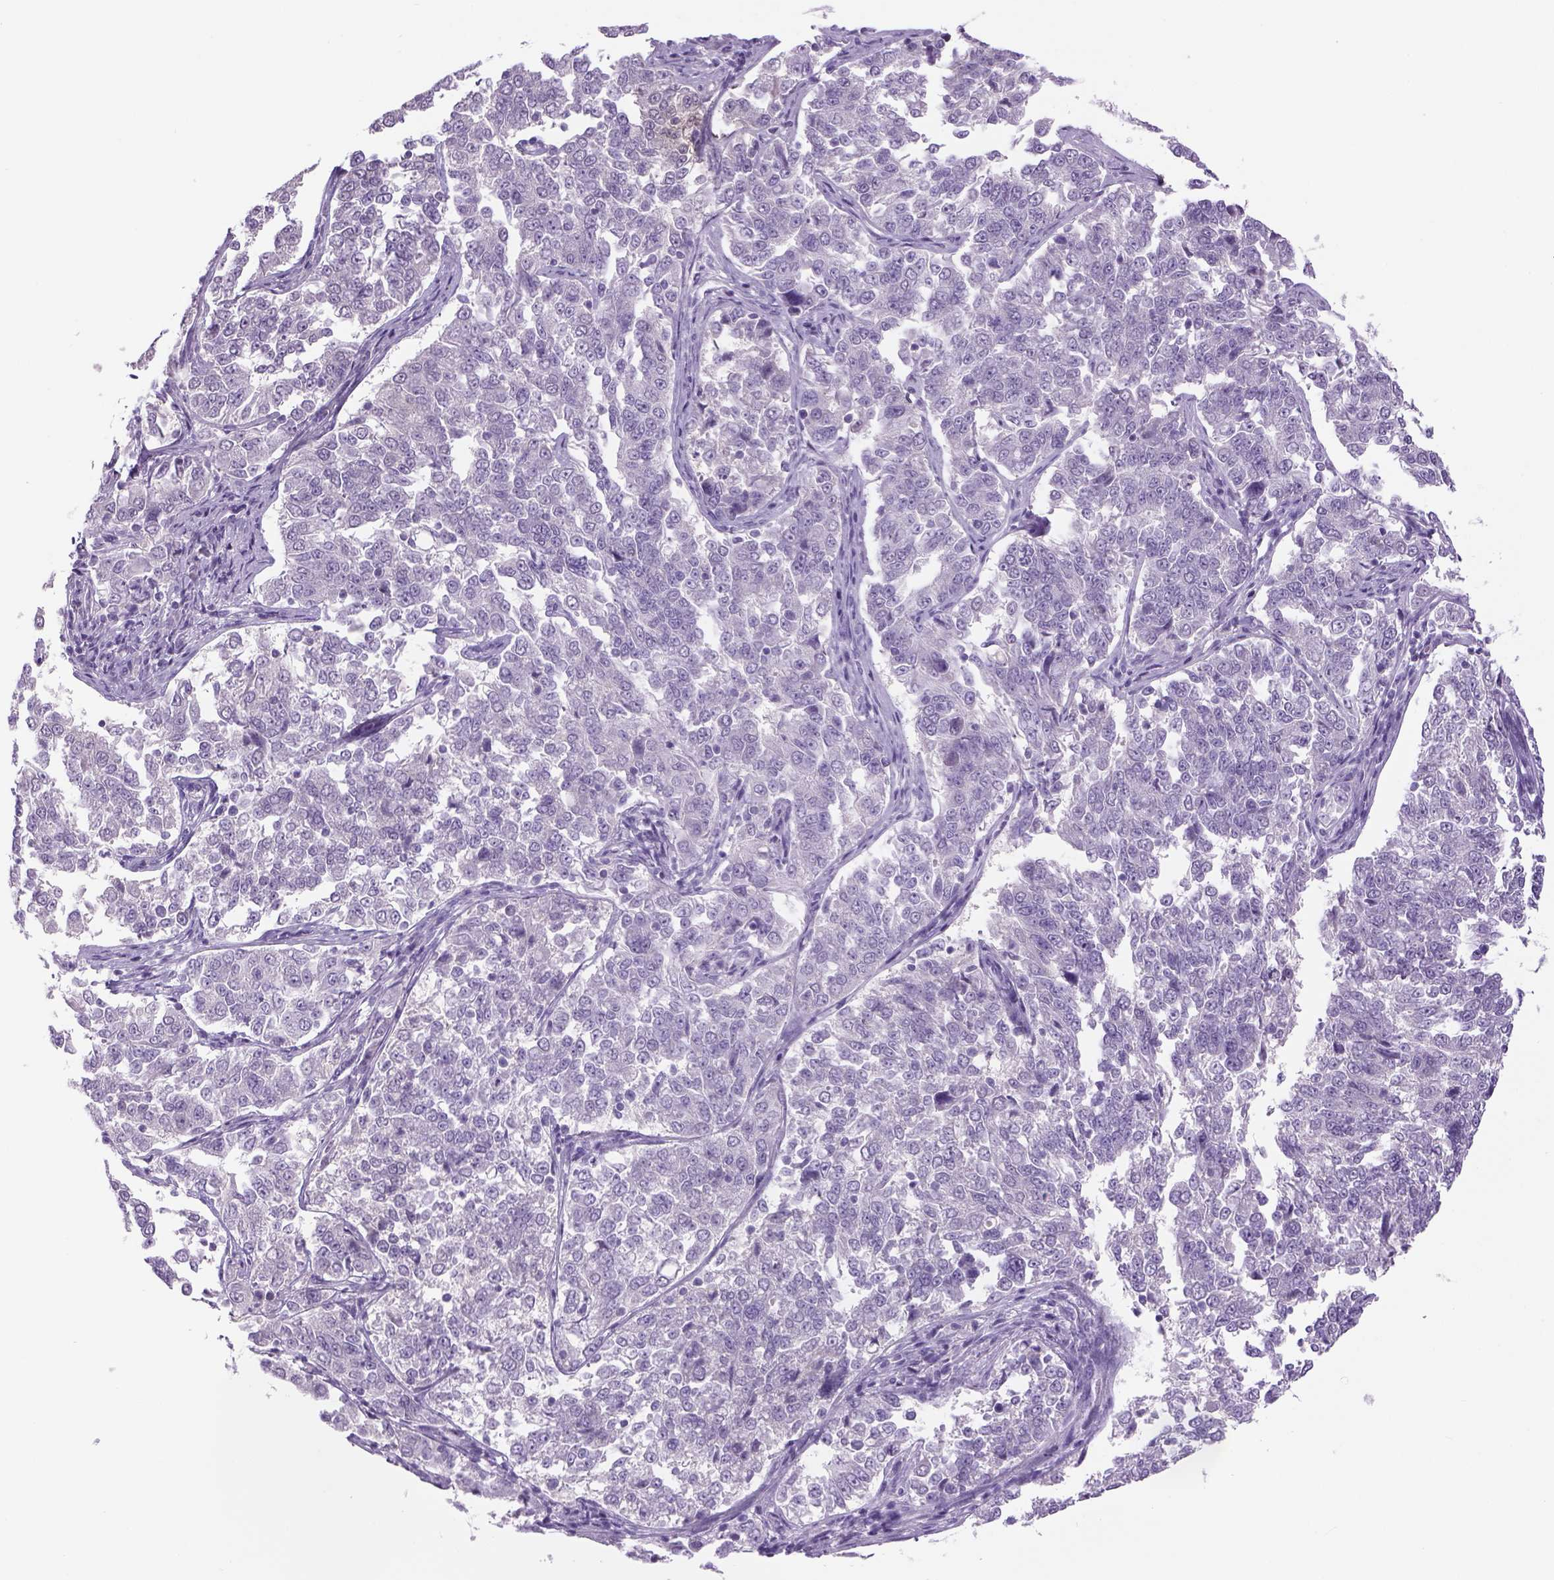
{"staining": {"intensity": "negative", "quantity": "none", "location": "none"}, "tissue": "endometrial cancer", "cell_type": "Tumor cells", "image_type": "cancer", "snomed": [{"axis": "morphology", "description": "Adenocarcinoma, NOS"}, {"axis": "topography", "description": "Endometrium"}], "caption": "A high-resolution histopathology image shows immunohistochemistry (IHC) staining of endometrial cancer (adenocarcinoma), which reveals no significant staining in tumor cells.", "gene": "DBH", "patient": {"sex": "female", "age": 43}}